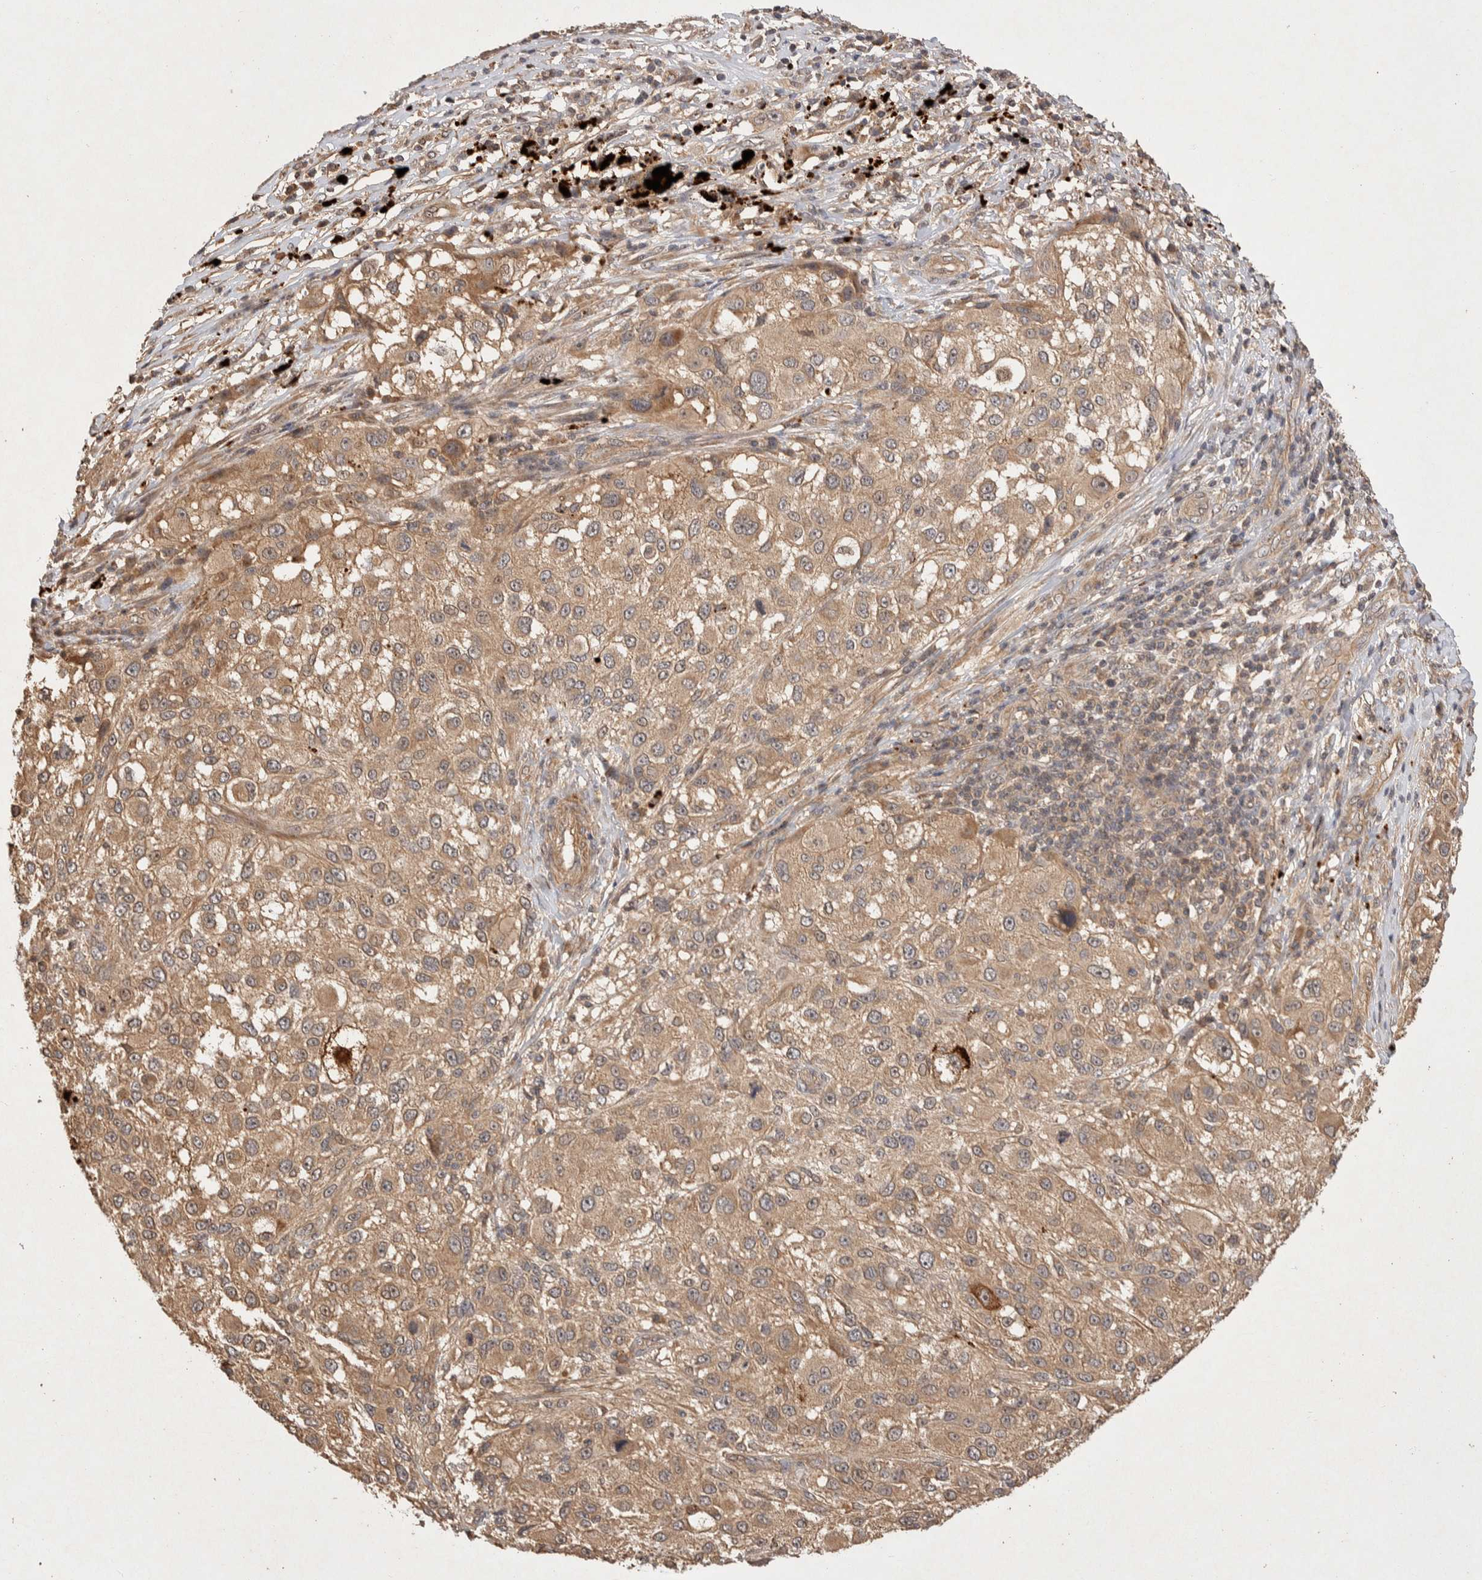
{"staining": {"intensity": "weak", "quantity": ">75%", "location": "cytoplasmic/membranous"}, "tissue": "melanoma", "cell_type": "Tumor cells", "image_type": "cancer", "snomed": [{"axis": "morphology", "description": "Necrosis, NOS"}, {"axis": "morphology", "description": "Malignant melanoma, NOS"}, {"axis": "topography", "description": "Skin"}], "caption": "Immunohistochemistry (IHC) micrograph of melanoma stained for a protein (brown), which shows low levels of weak cytoplasmic/membranous positivity in approximately >75% of tumor cells.", "gene": "NSMAF", "patient": {"sex": "female", "age": 87}}